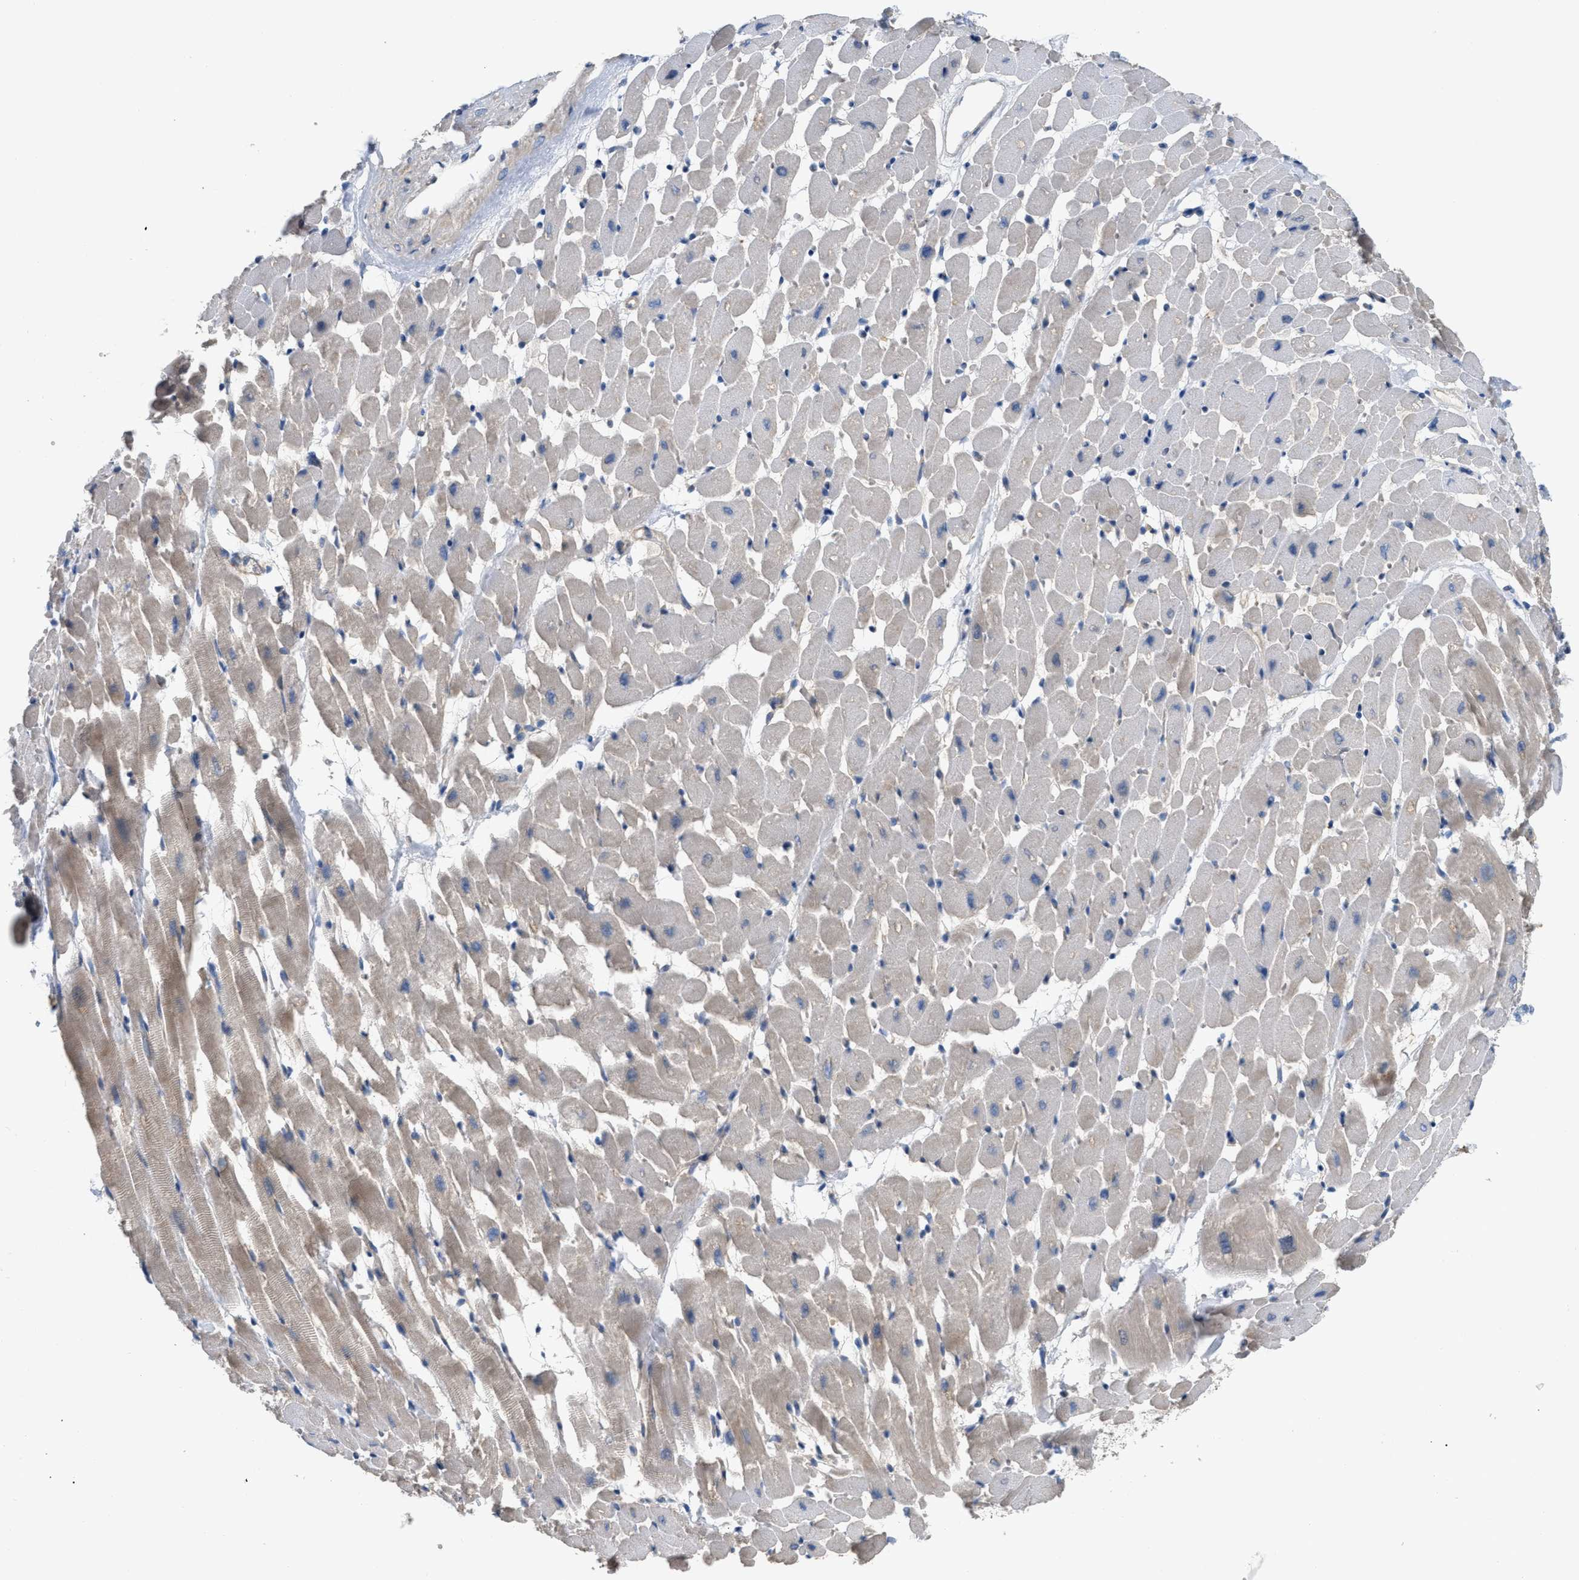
{"staining": {"intensity": "weak", "quantity": "<25%", "location": "cytoplasmic/membranous"}, "tissue": "heart muscle", "cell_type": "Cardiomyocytes", "image_type": "normal", "snomed": [{"axis": "morphology", "description": "Normal tissue, NOS"}, {"axis": "topography", "description": "Heart"}], "caption": "Protein analysis of benign heart muscle demonstrates no significant positivity in cardiomyocytes. The staining is performed using DAB brown chromogen with nuclei counter-stained in using hematoxylin.", "gene": "DHX58", "patient": {"sex": "male", "age": 45}}